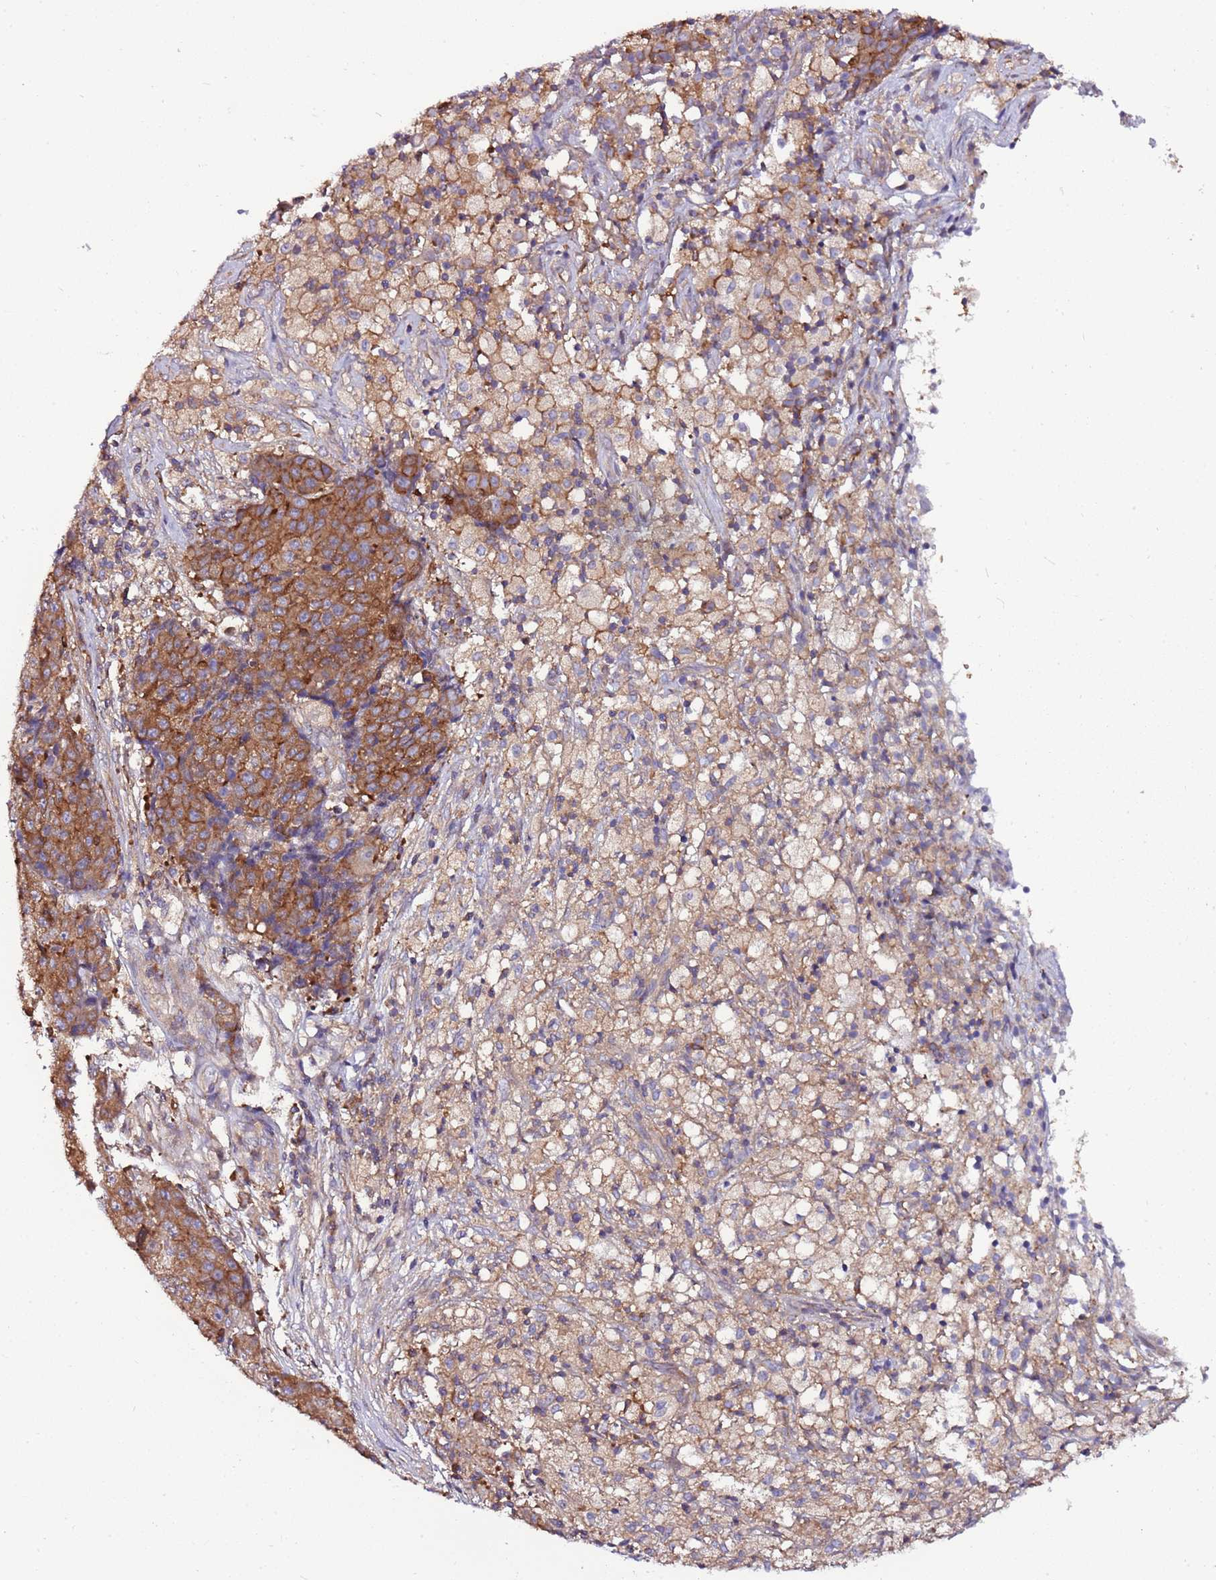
{"staining": {"intensity": "strong", "quantity": ">75%", "location": "cytoplasmic/membranous"}, "tissue": "ovarian cancer", "cell_type": "Tumor cells", "image_type": "cancer", "snomed": [{"axis": "morphology", "description": "Carcinoma, endometroid"}, {"axis": "topography", "description": "Ovary"}], "caption": "High-power microscopy captured an immunohistochemistry micrograph of ovarian cancer, revealing strong cytoplasmic/membranous staining in about >75% of tumor cells.", "gene": "ATXN2L", "patient": {"sex": "female", "age": 42}}